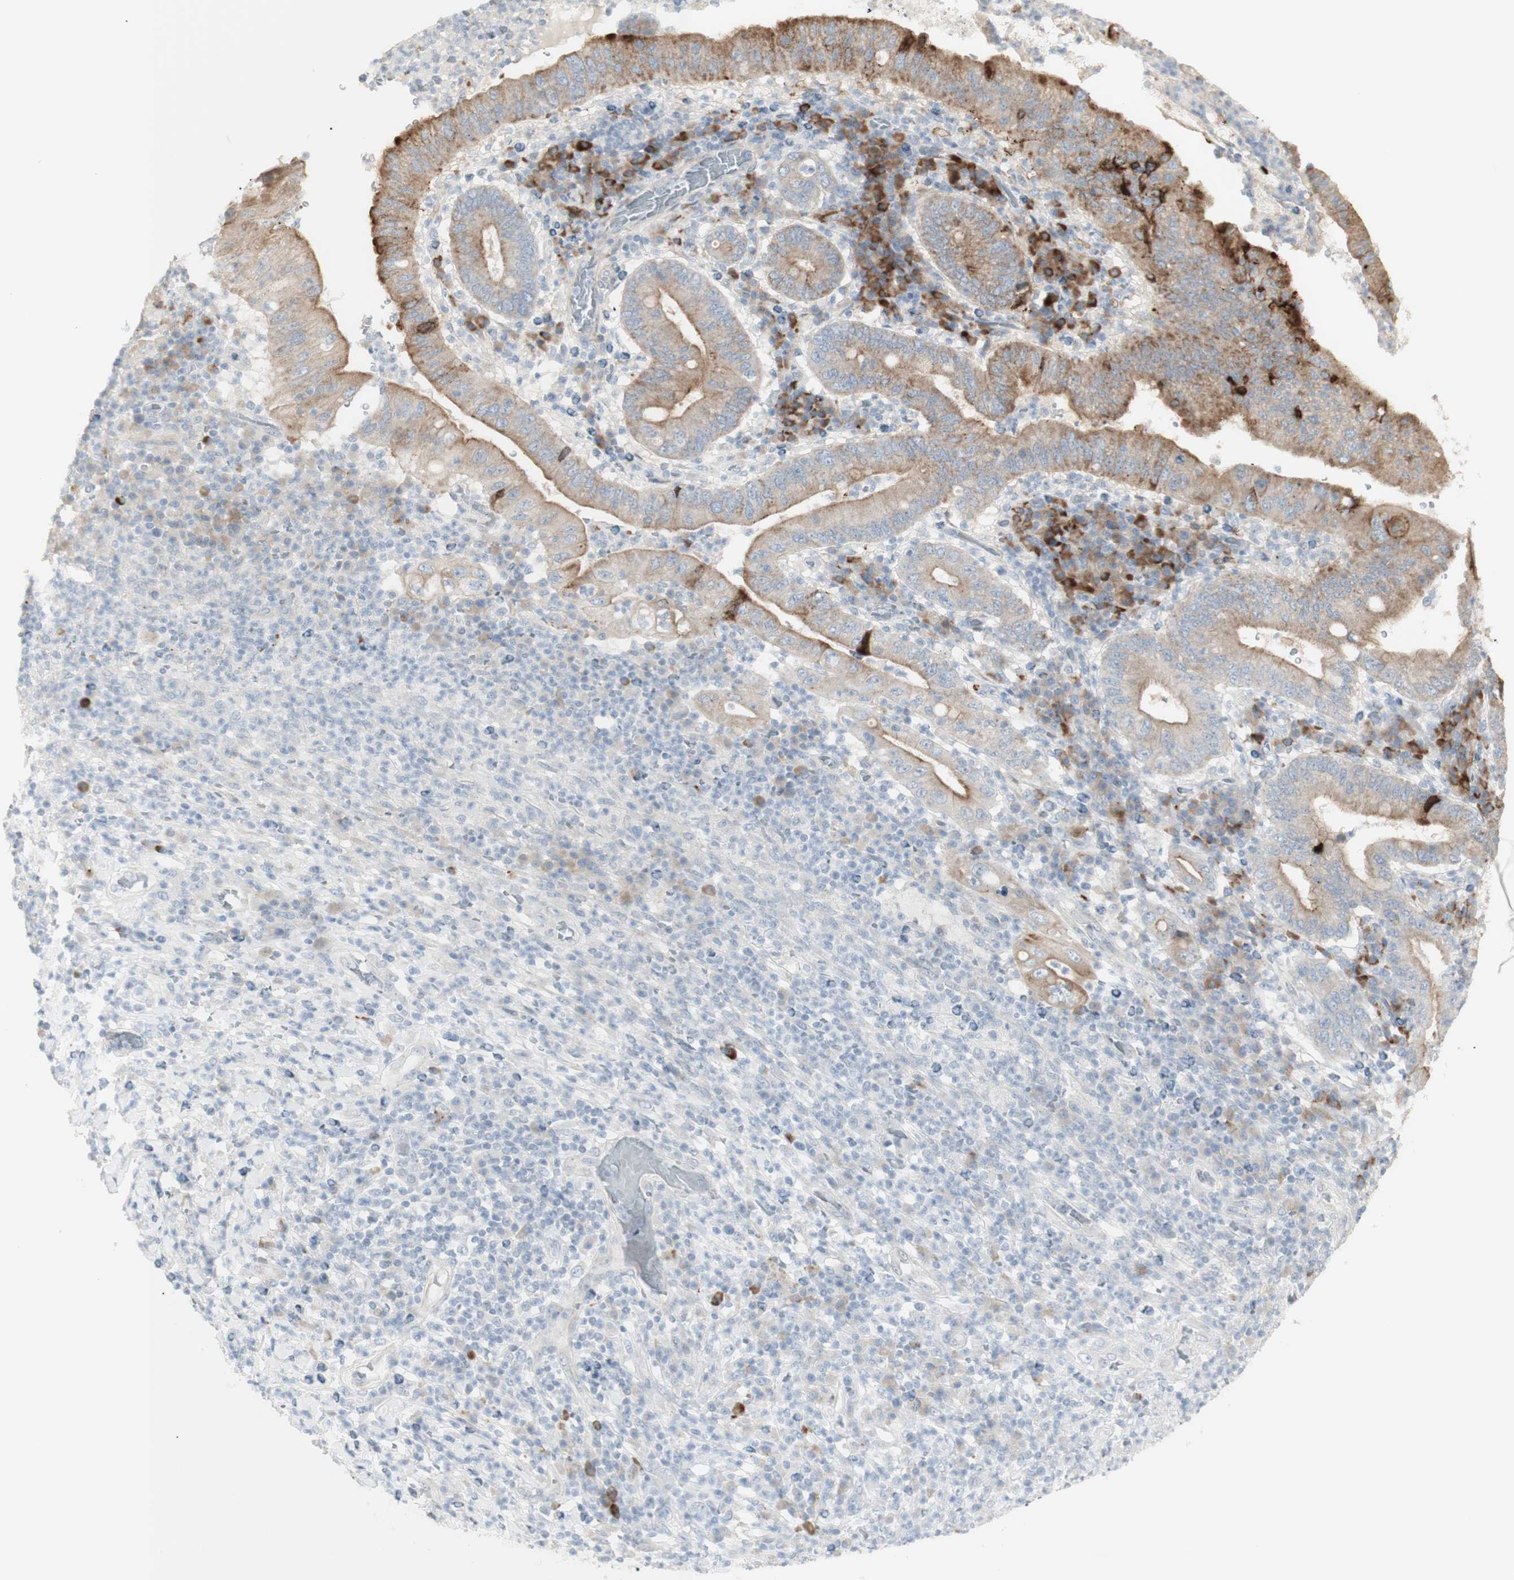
{"staining": {"intensity": "moderate", "quantity": ">75%", "location": "cytoplasmic/membranous"}, "tissue": "stomach cancer", "cell_type": "Tumor cells", "image_type": "cancer", "snomed": [{"axis": "morphology", "description": "Normal tissue, NOS"}, {"axis": "morphology", "description": "Adenocarcinoma, NOS"}, {"axis": "topography", "description": "Esophagus"}, {"axis": "topography", "description": "Stomach, upper"}, {"axis": "topography", "description": "Peripheral nerve tissue"}], "caption": "Brown immunohistochemical staining in human stomach cancer reveals moderate cytoplasmic/membranous positivity in about >75% of tumor cells. (Stains: DAB in brown, nuclei in blue, Microscopy: brightfield microscopy at high magnification).", "gene": "NDST4", "patient": {"sex": "male", "age": 62}}